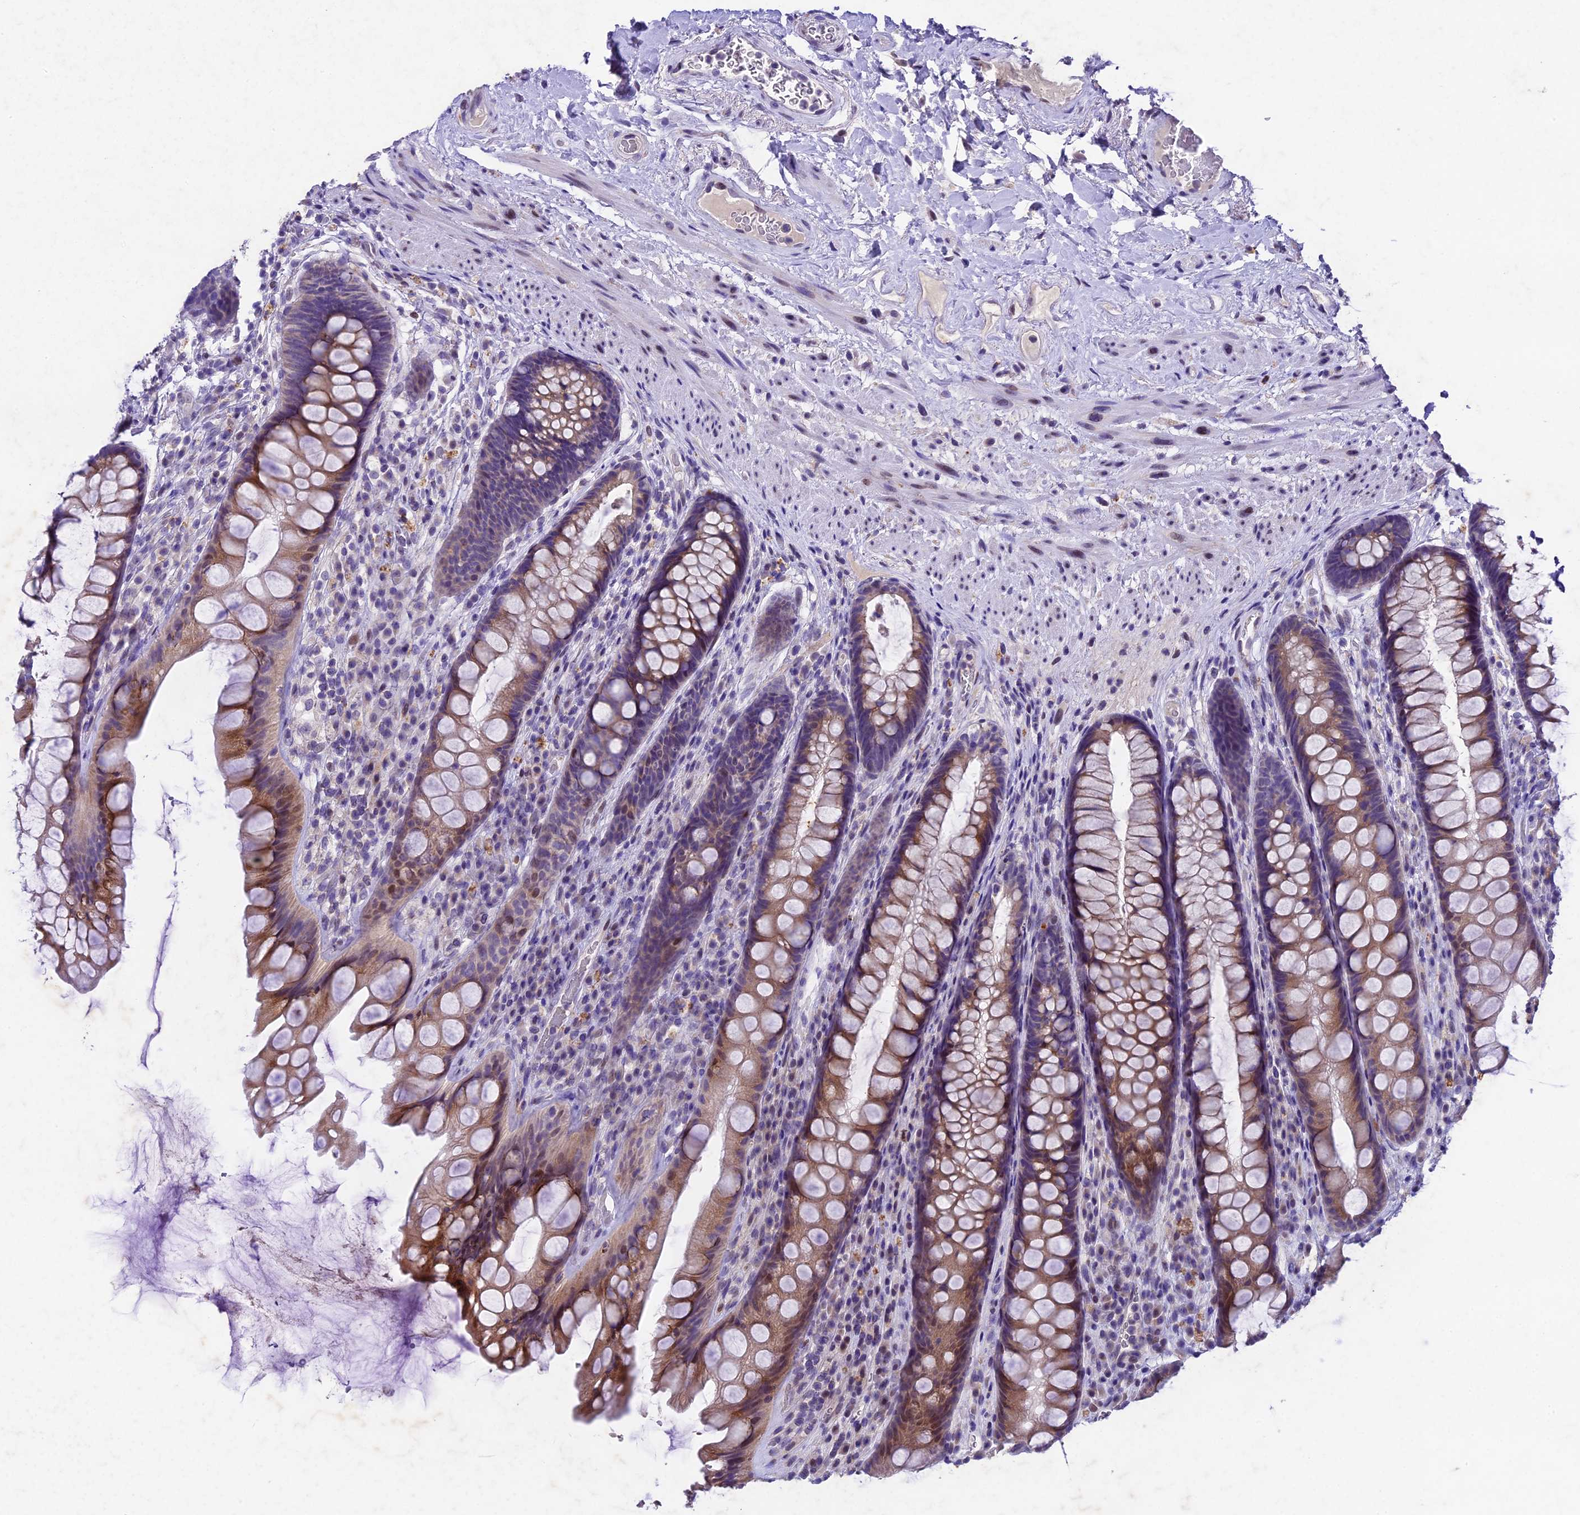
{"staining": {"intensity": "moderate", "quantity": "25%-75%", "location": "cytoplasmic/membranous"}, "tissue": "rectum", "cell_type": "Glandular cells", "image_type": "normal", "snomed": [{"axis": "morphology", "description": "Normal tissue, NOS"}, {"axis": "topography", "description": "Rectum"}], "caption": "Protein expression analysis of normal human rectum reveals moderate cytoplasmic/membranous expression in approximately 25%-75% of glandular cells.", "gene": "IFT140", "patient": {"sex": "male", "age": 74}}